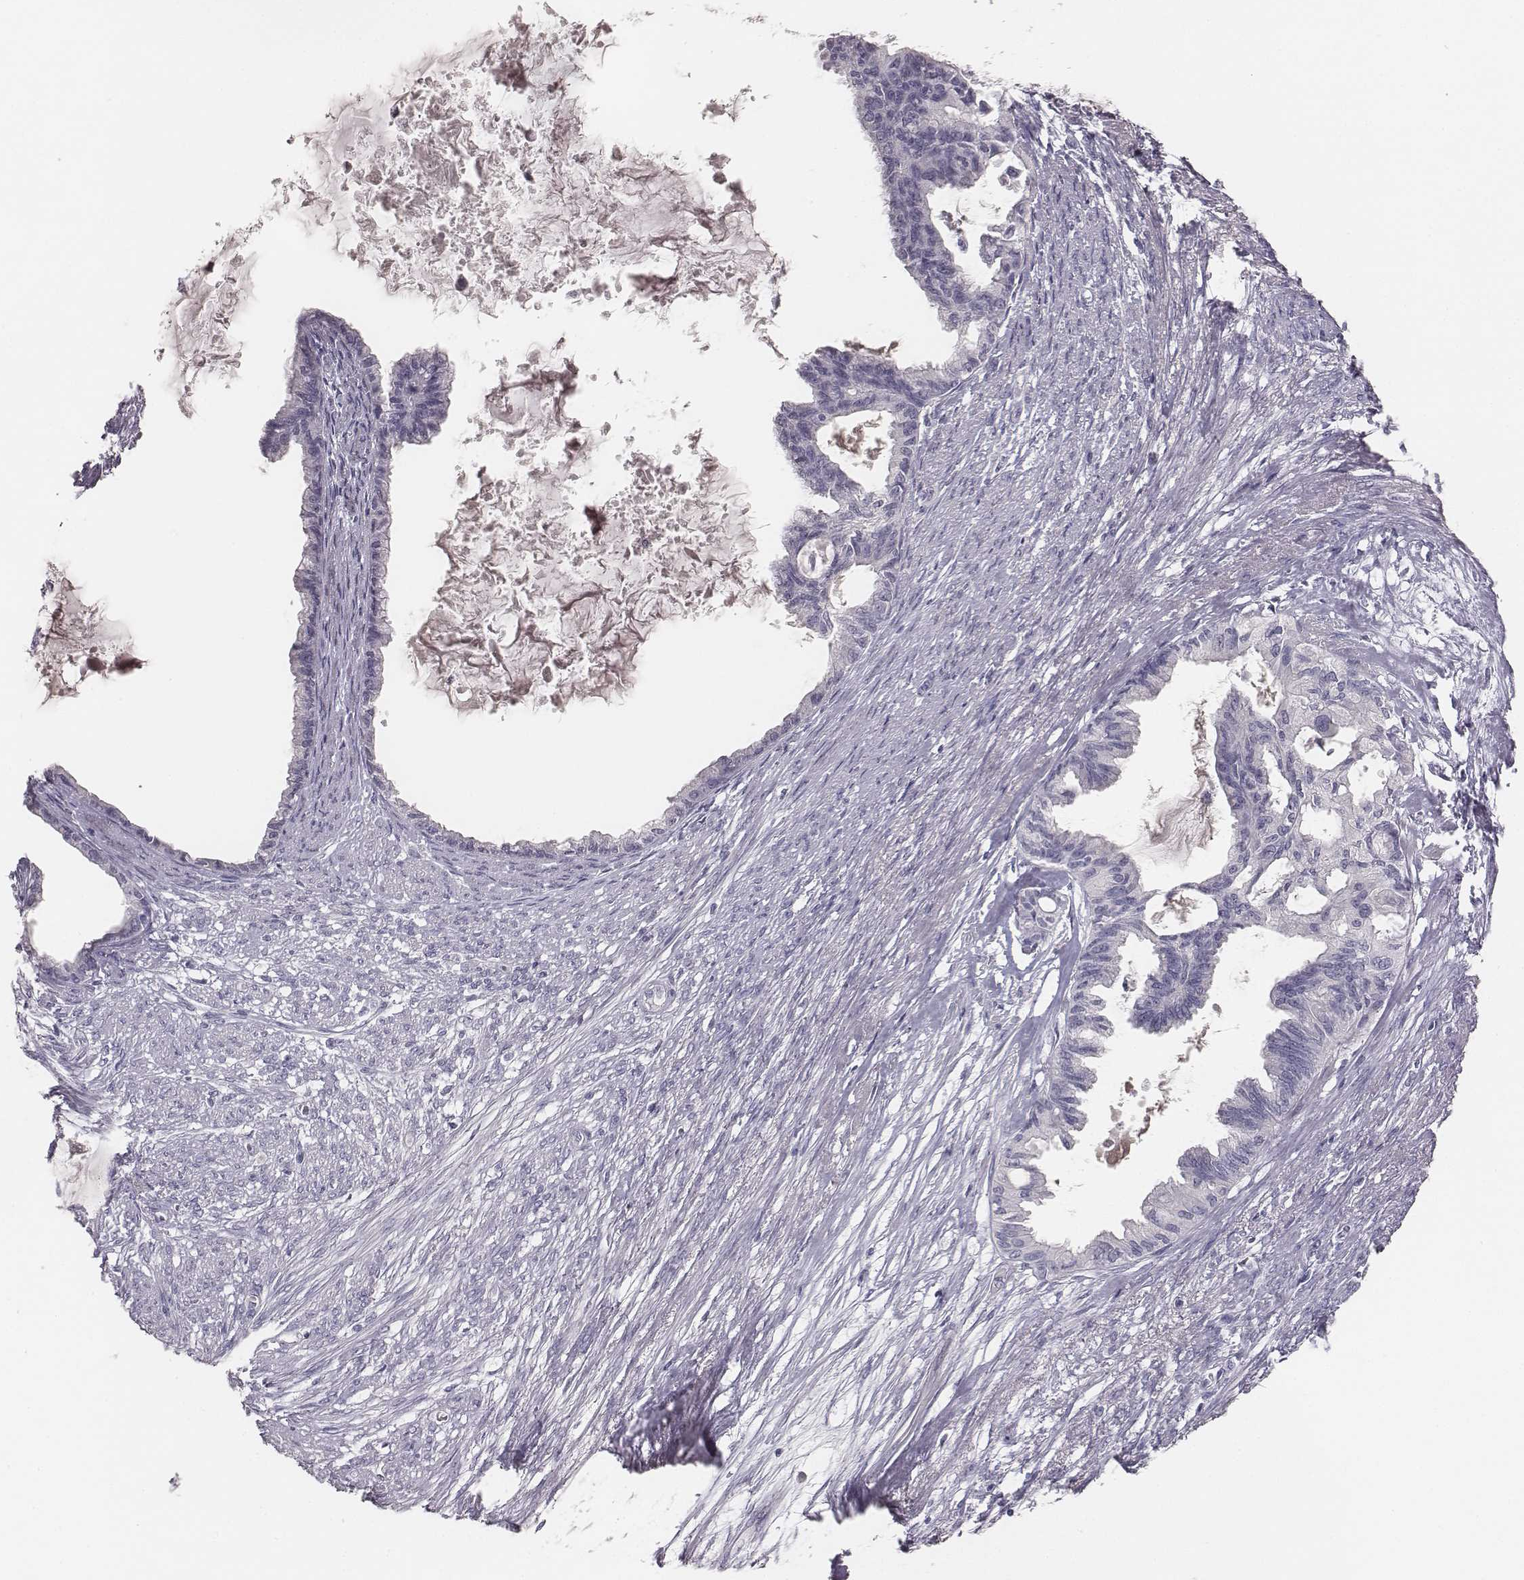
{"staining": {"intensity": "negative", "quantity": "none", "location": "none"}, "tissue": "endometrial cancer", "cell_type": "Tumor cells", "image_type": "cancer", "snomed": [{"axis": "morphology", "description": "Adenocarcinoma, NOS"}, {"axis": "topography", "description": "Endometrium"}], "caption": "Micrograph shows no significant protein staining in tumor cells of endometrial cancer (adenocarcinoma). (DAB IHC with hematoxylin counter stain).", "gene": "MYH6", "patient": {"sex": "female", "age": 86}}